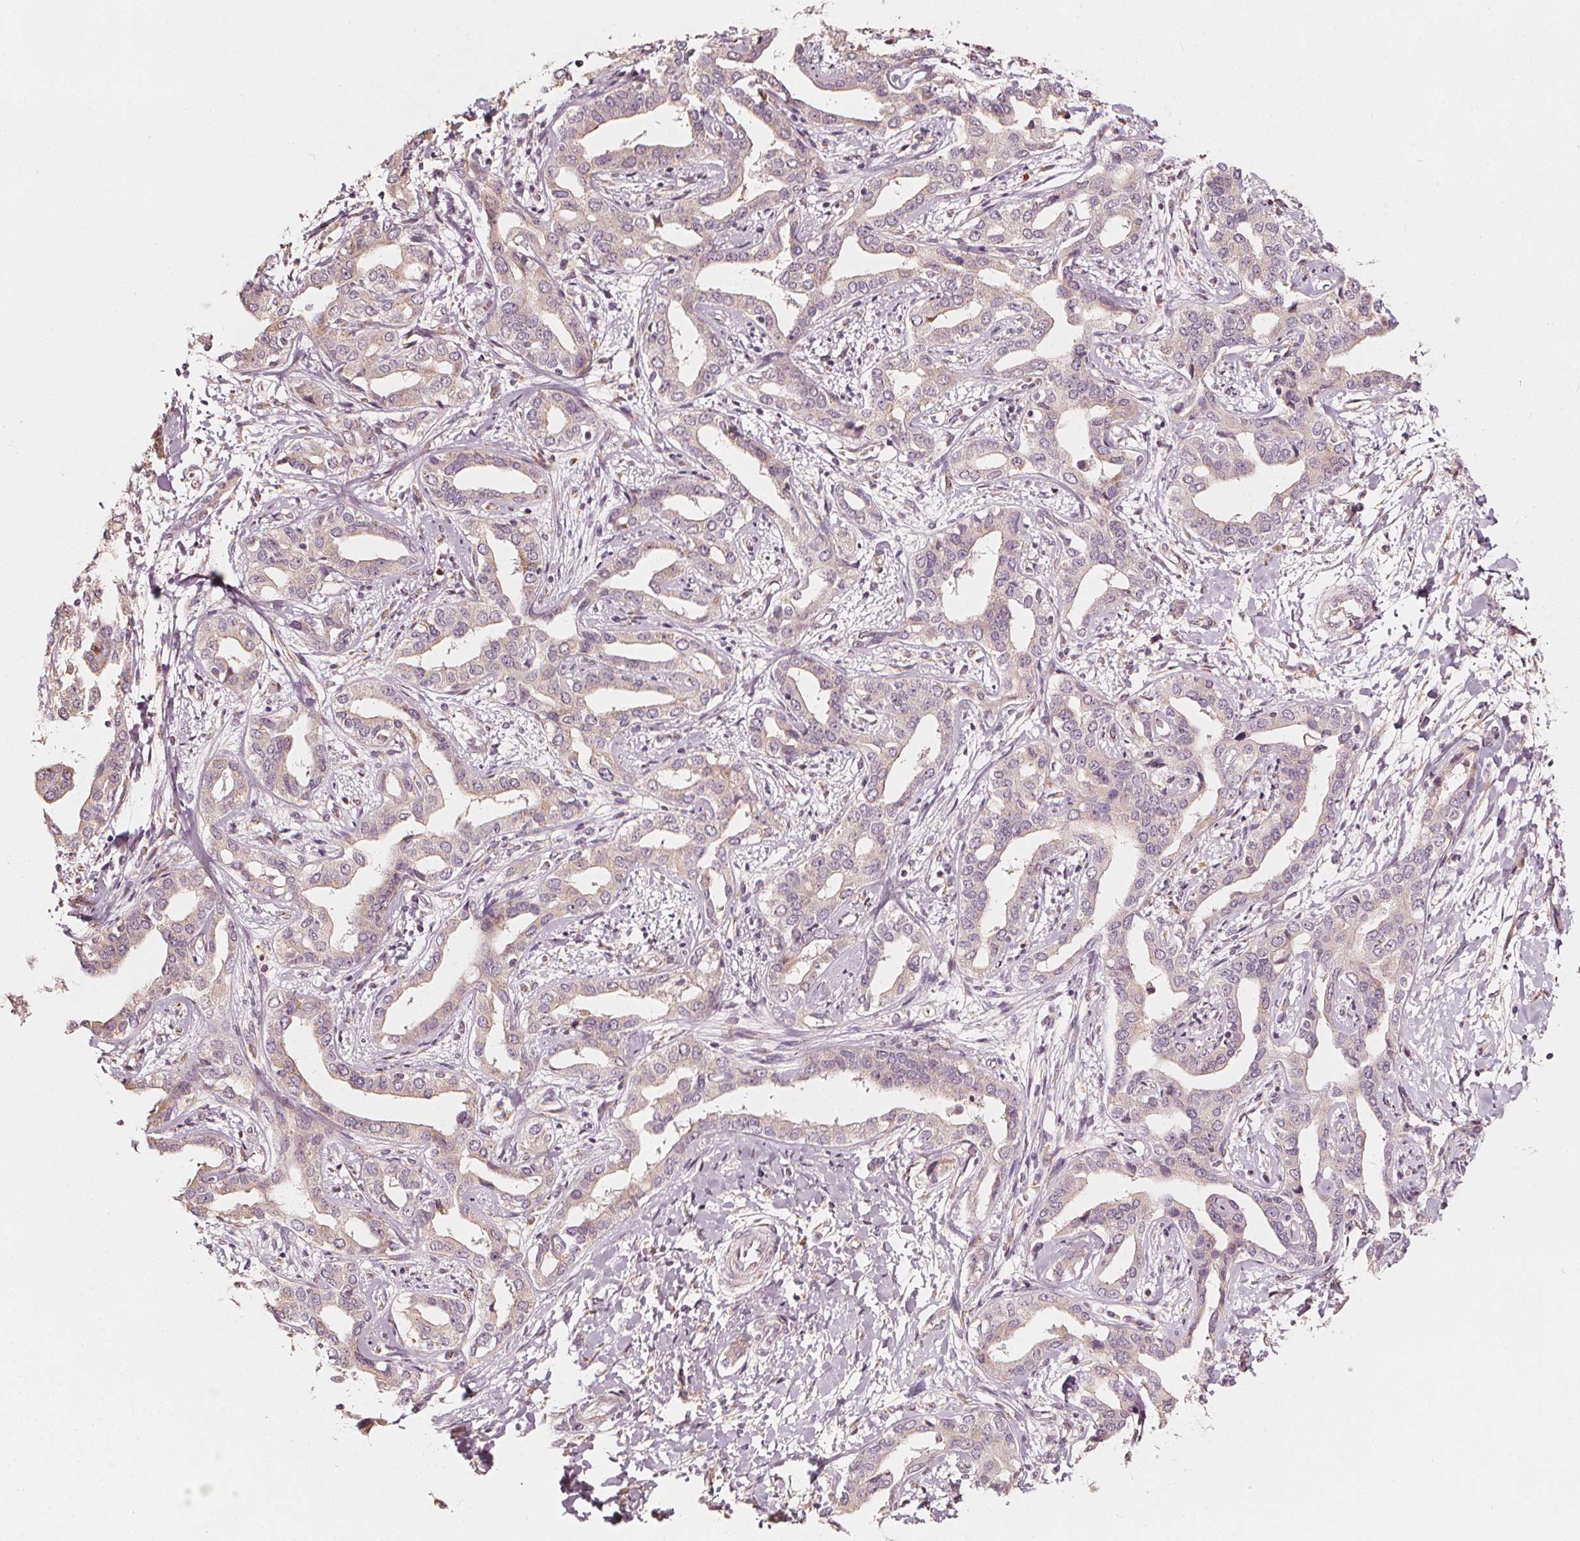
{"staining": {"intensity": "weak", "quantity": "<25%", "location": "cytoplasmic/membranous"}, "tissue": "liver cancer", "cell_type": "Tumor cells", "image_type": "cancer", "snomed": [{"axis": "morphology", "description": "Cholangiocarcinoma"}, {"axis": "topography", "description": "Liver"}], "caption": "A photomicrograph of liver cancer (cholangiocarcinoma) stained for a protein displays no brown staining in tumor cells.", "gene": "NPC1L1", "patient": {"sex": "male", "age": 59}}